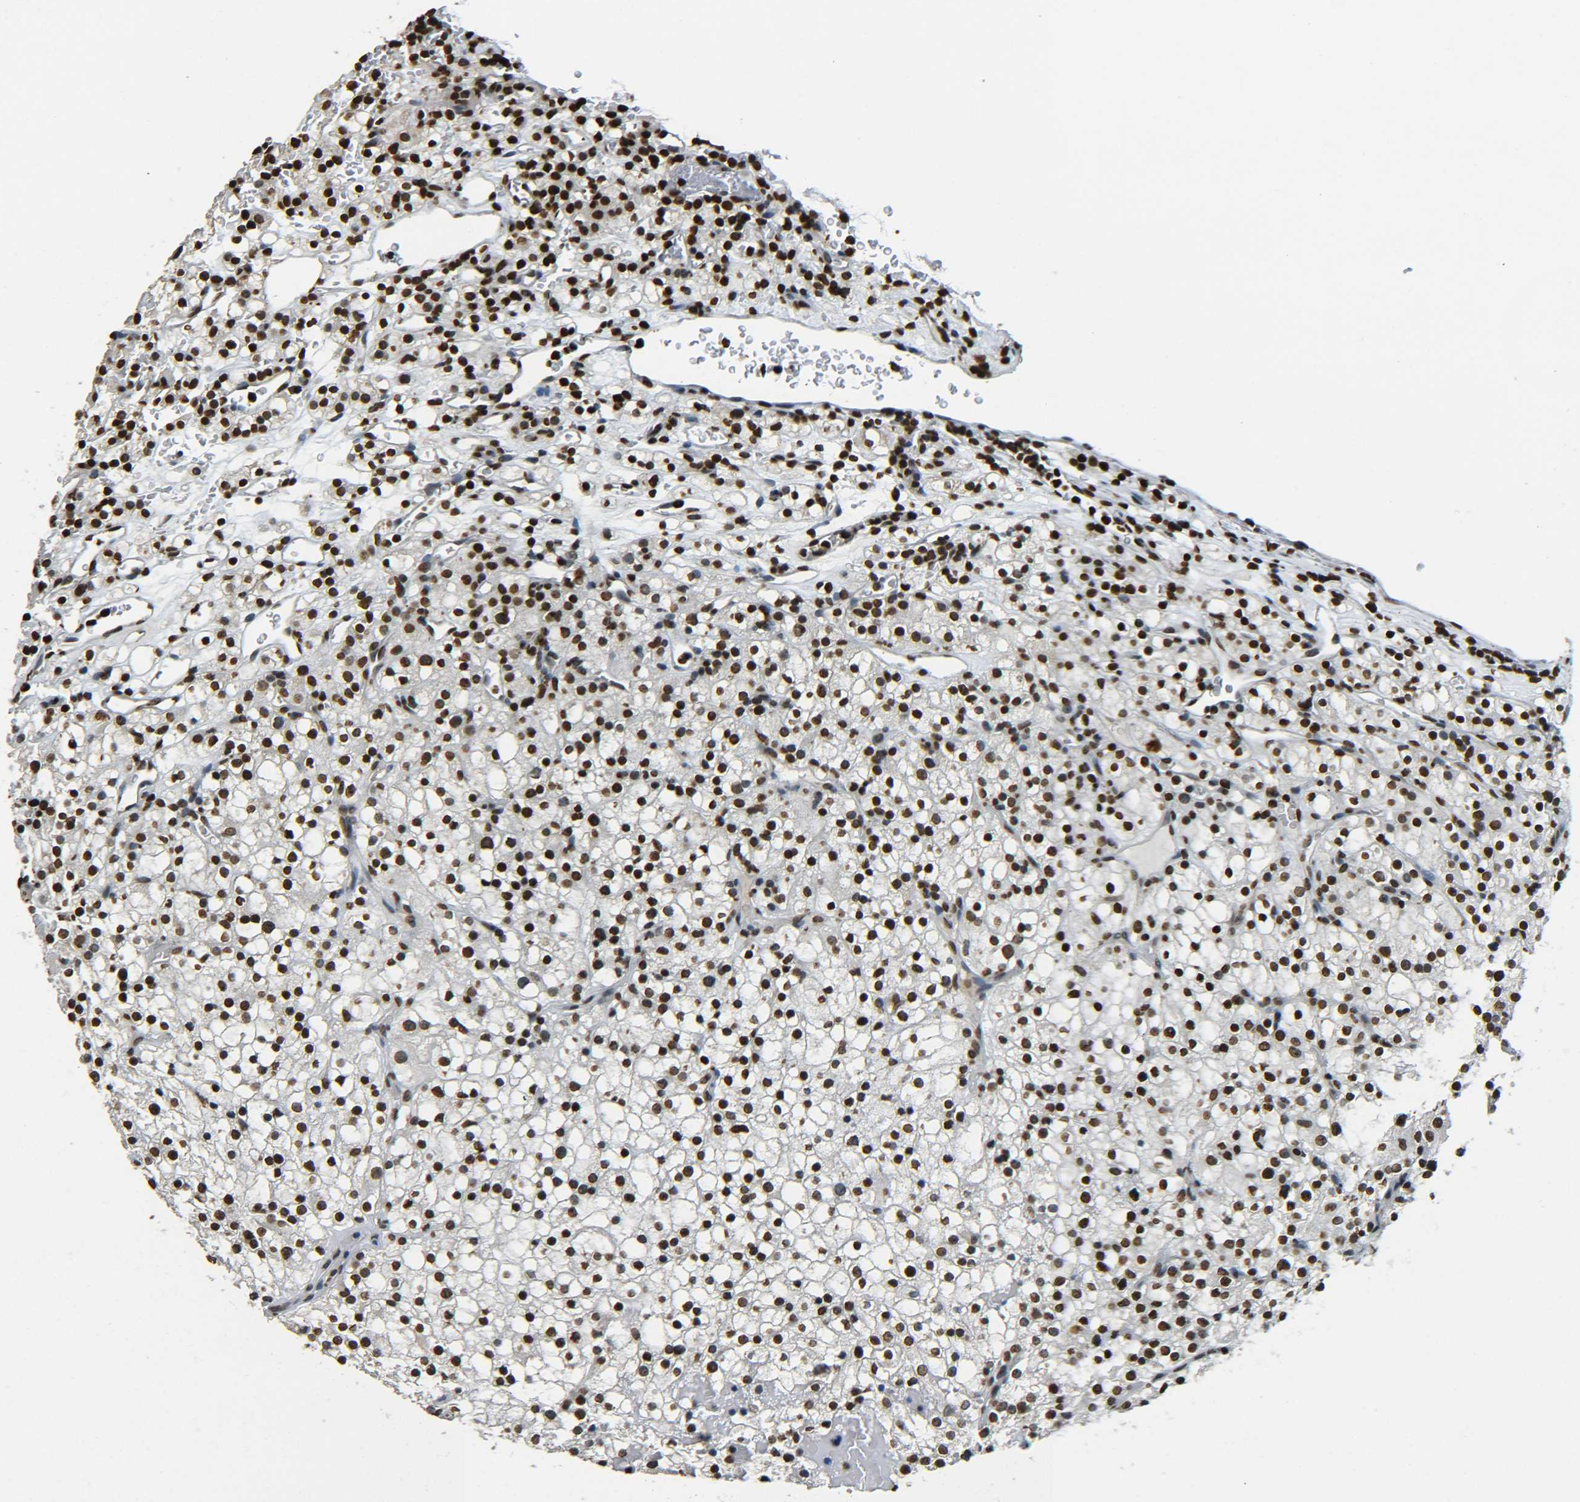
{"staining": {"intensity": "strong", "quantity": ">75%", "location": "nuclear"}, "tissue": "renal cancer", "cell_type": "Tumor cells", "image_type": "cancer", "snomed": [{"axis": "morphology", "description": "Normal tissue, NOS"}, {"axis": "morphology", "description": "Adenocarcinoma, NOS"}, {"axis": "topography", "description": "Kidney"}], "caption": "Immunohistochemistry micrograph of neoplastic tissue: renal cancer stained using IHC shows high levels of strong protein expression localized specifically in the nuclear of tumor cells, appearing as a nuclear brown color.", "gene": "H4C16", "patient": {"sex": "female", "age": 72}}